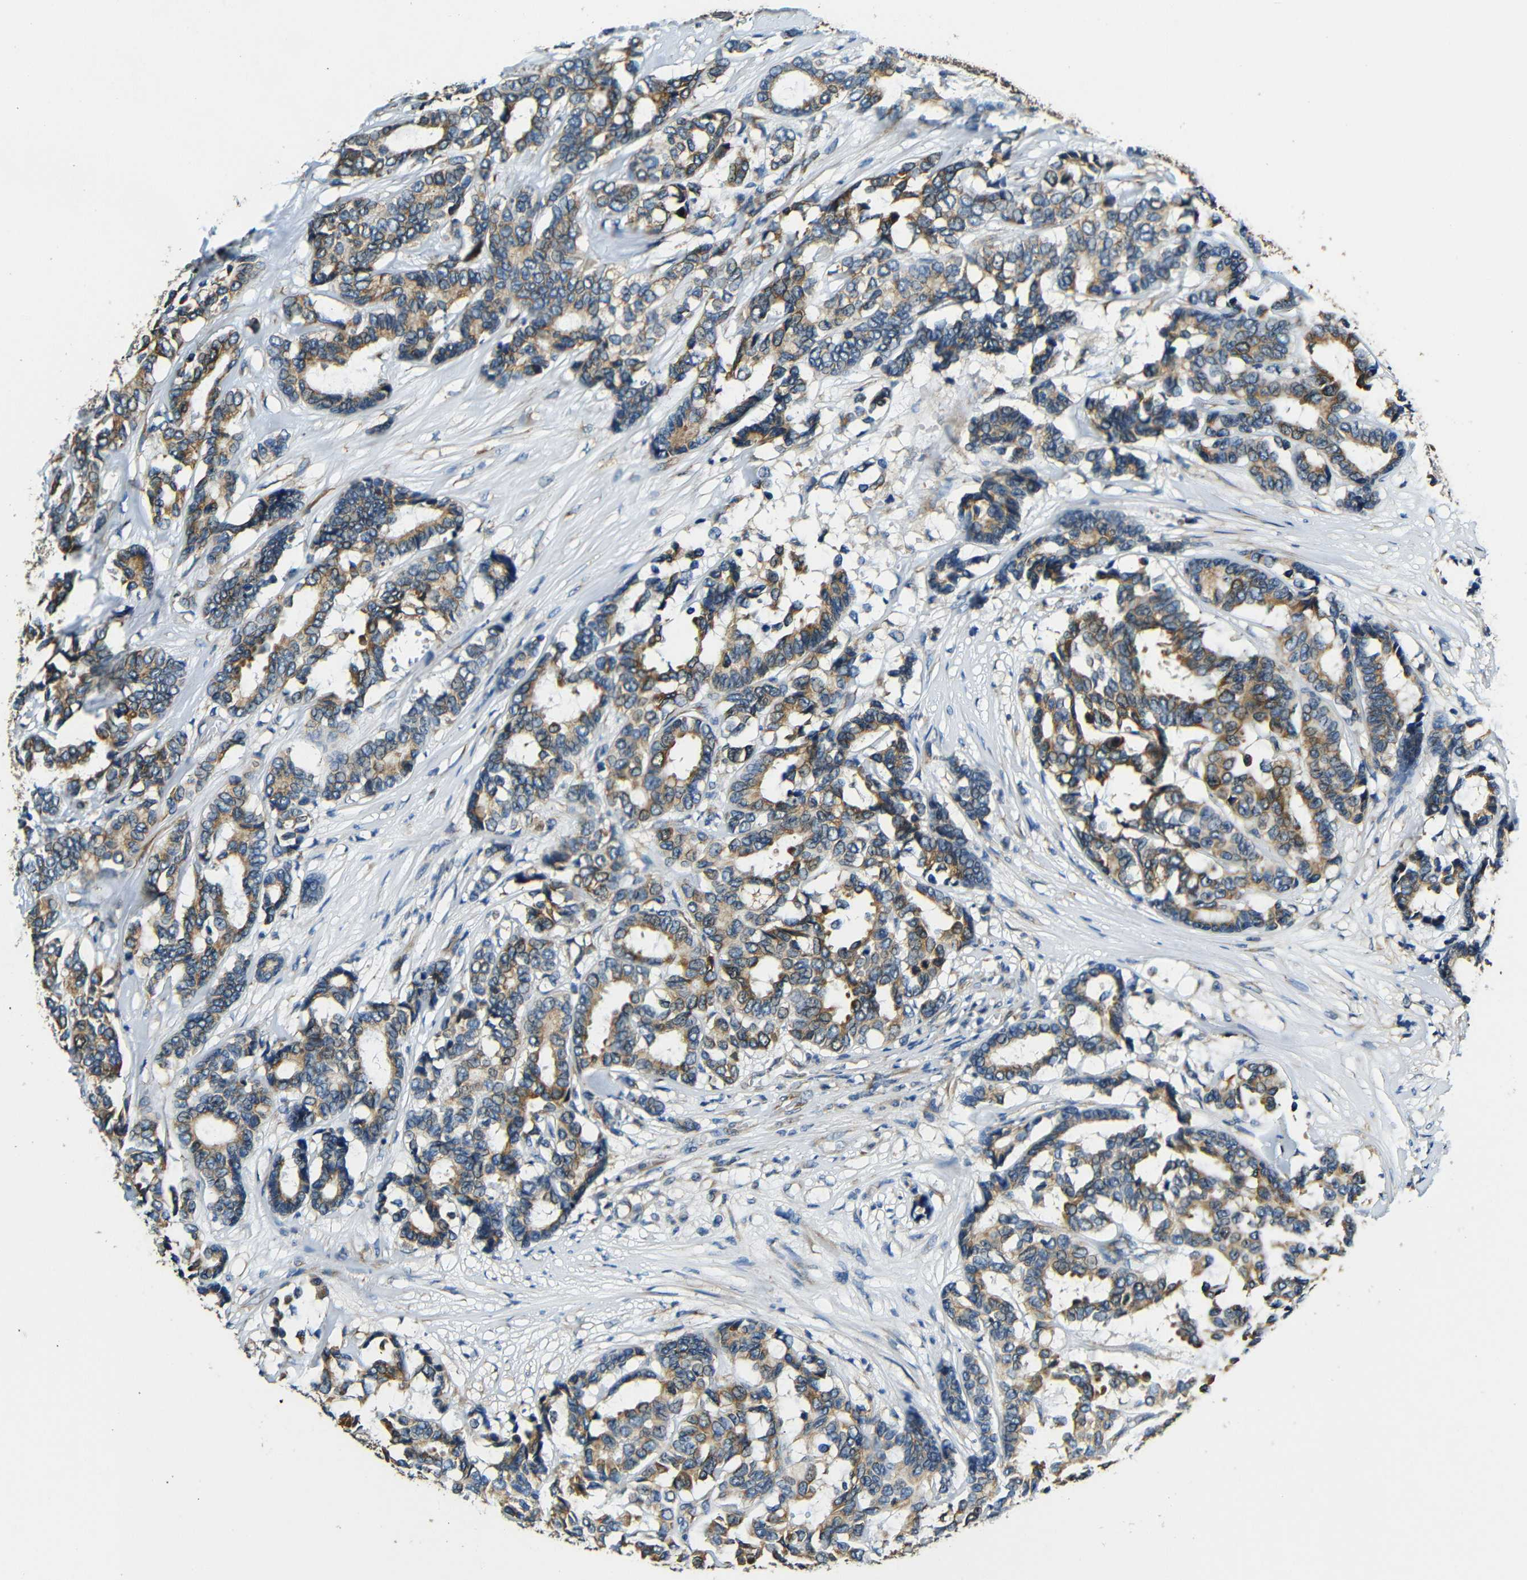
{"staining": {"intensity": "moderate", "quantity": ">75%", "location": "cytoplasmic/membranous"}, "tissue": "breast cancer", "cell_type": "Tumor cells", "image_type": "cancer", "snomed": [{"axis": "morphology", "description": "Duct carcinoma"}, {"axis": "topography", "description": "Breast"}], "caption": "A high-resolution photomicrograph shows immunohistochemistry staining of breast invasive ductal carcinoma, which shows moderate cytoplasmic/membranous staining in about >75% of tumor cells. The protein is stained brown, and the nuclei are stained in blue (DAB (3,3'-diaminobenzidine) IHC with brightfield microscopy, high magnification).", "gene": "VAPB", "patient": {"sex": "female", "age": 87}}